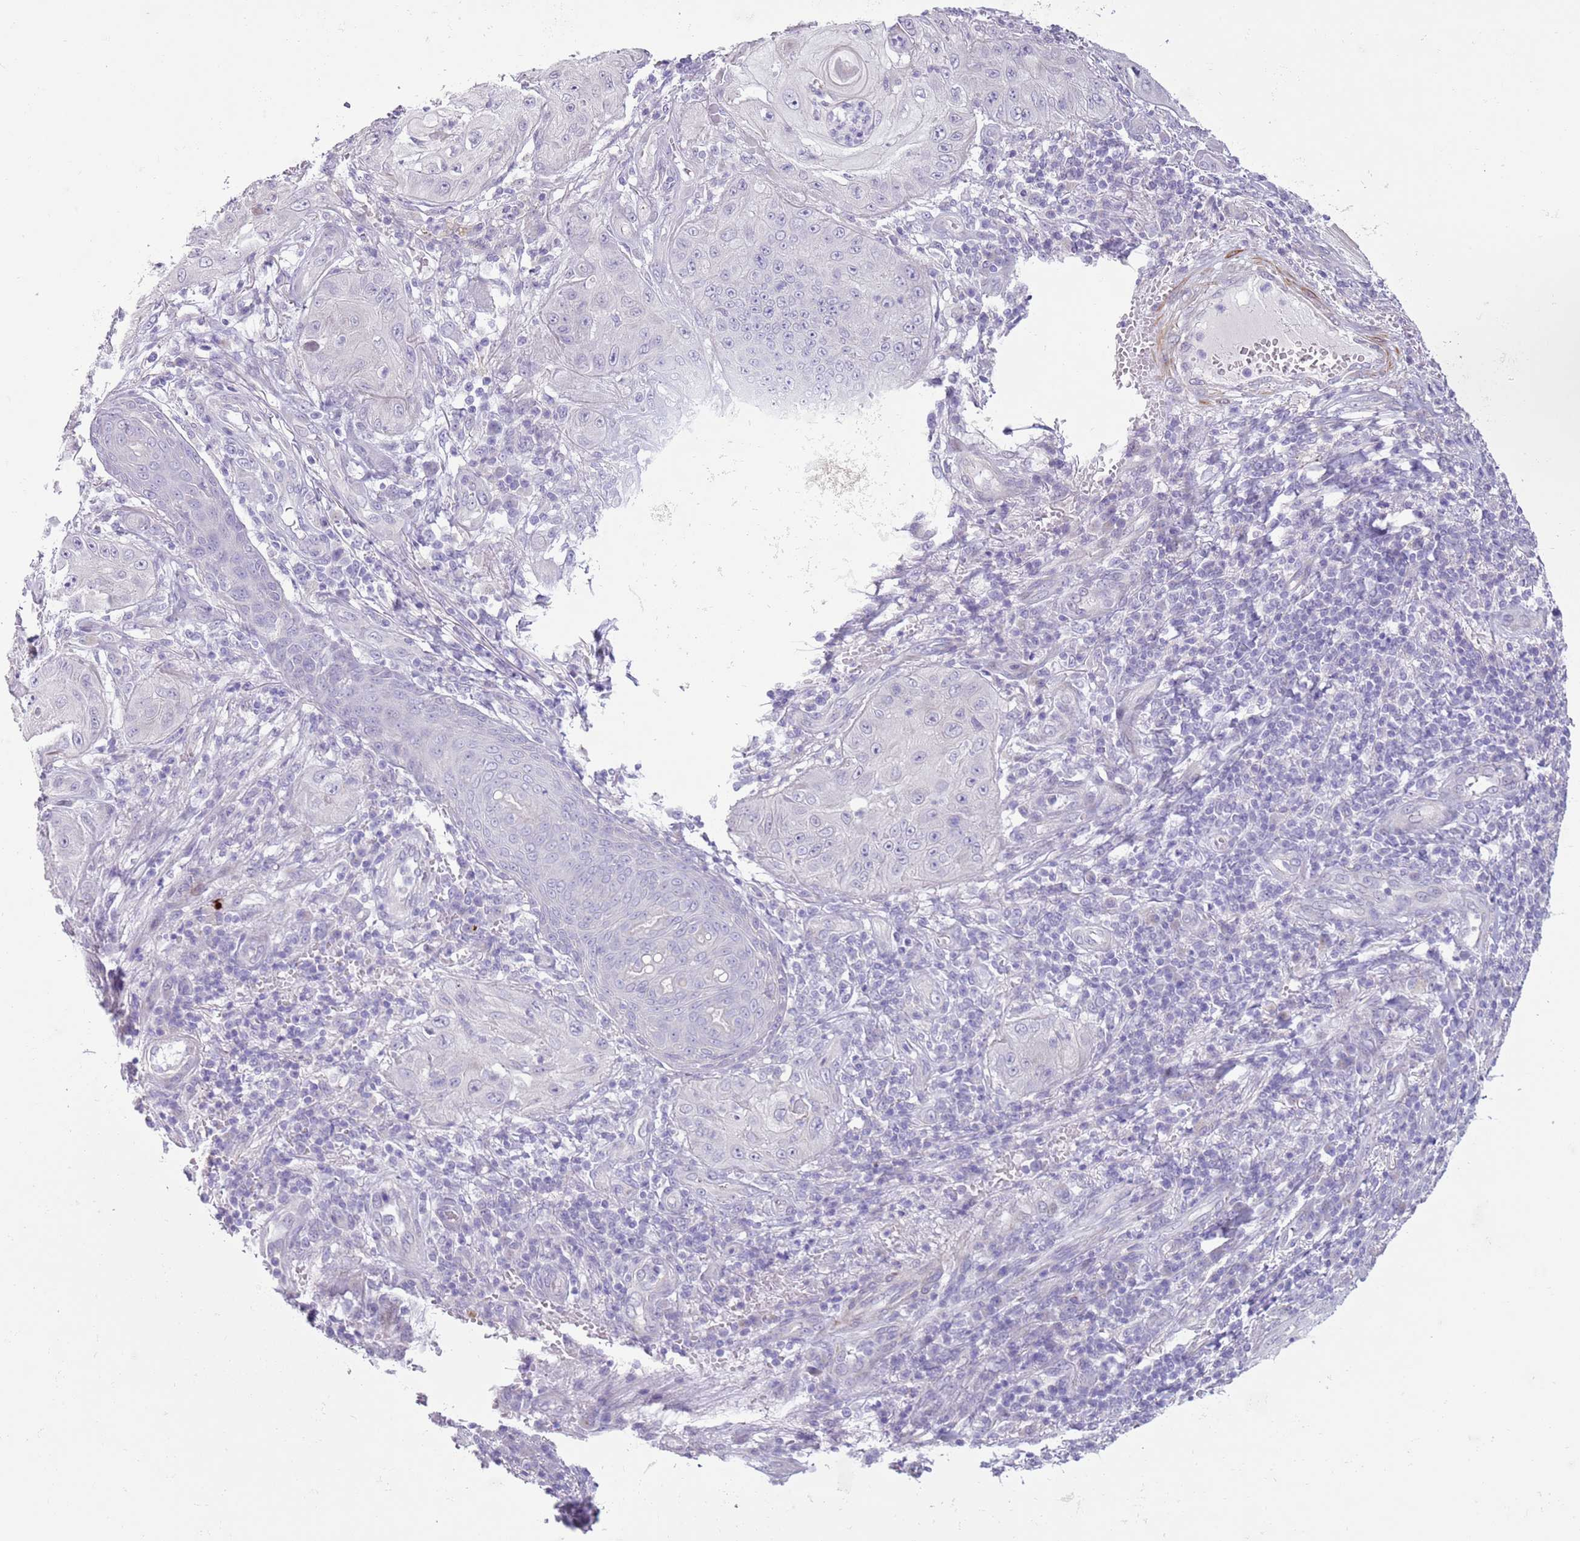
{"staining": {"intensity": "negative", "quantity": "none", "location": "none"}, "tissue": "skin cancer", "cell_type": "Tumor cells", "image_type": "cancer", "snomed": [{"axis": "morphology", "description": "Squamous cell carcinoma, NOS"}, {"axis": "topography", "description": "Skin"}], "caption": "Photomicrograph shows no significant protein positivity in tumor cells of skin cancer. Brightfield microscopy of immunohistochemistry stained with DAB (brown) and hematoxylin (blue), captured at high magnification.", "gene": "ZNF239", "patient": {"sex": "male", "age": 70}}